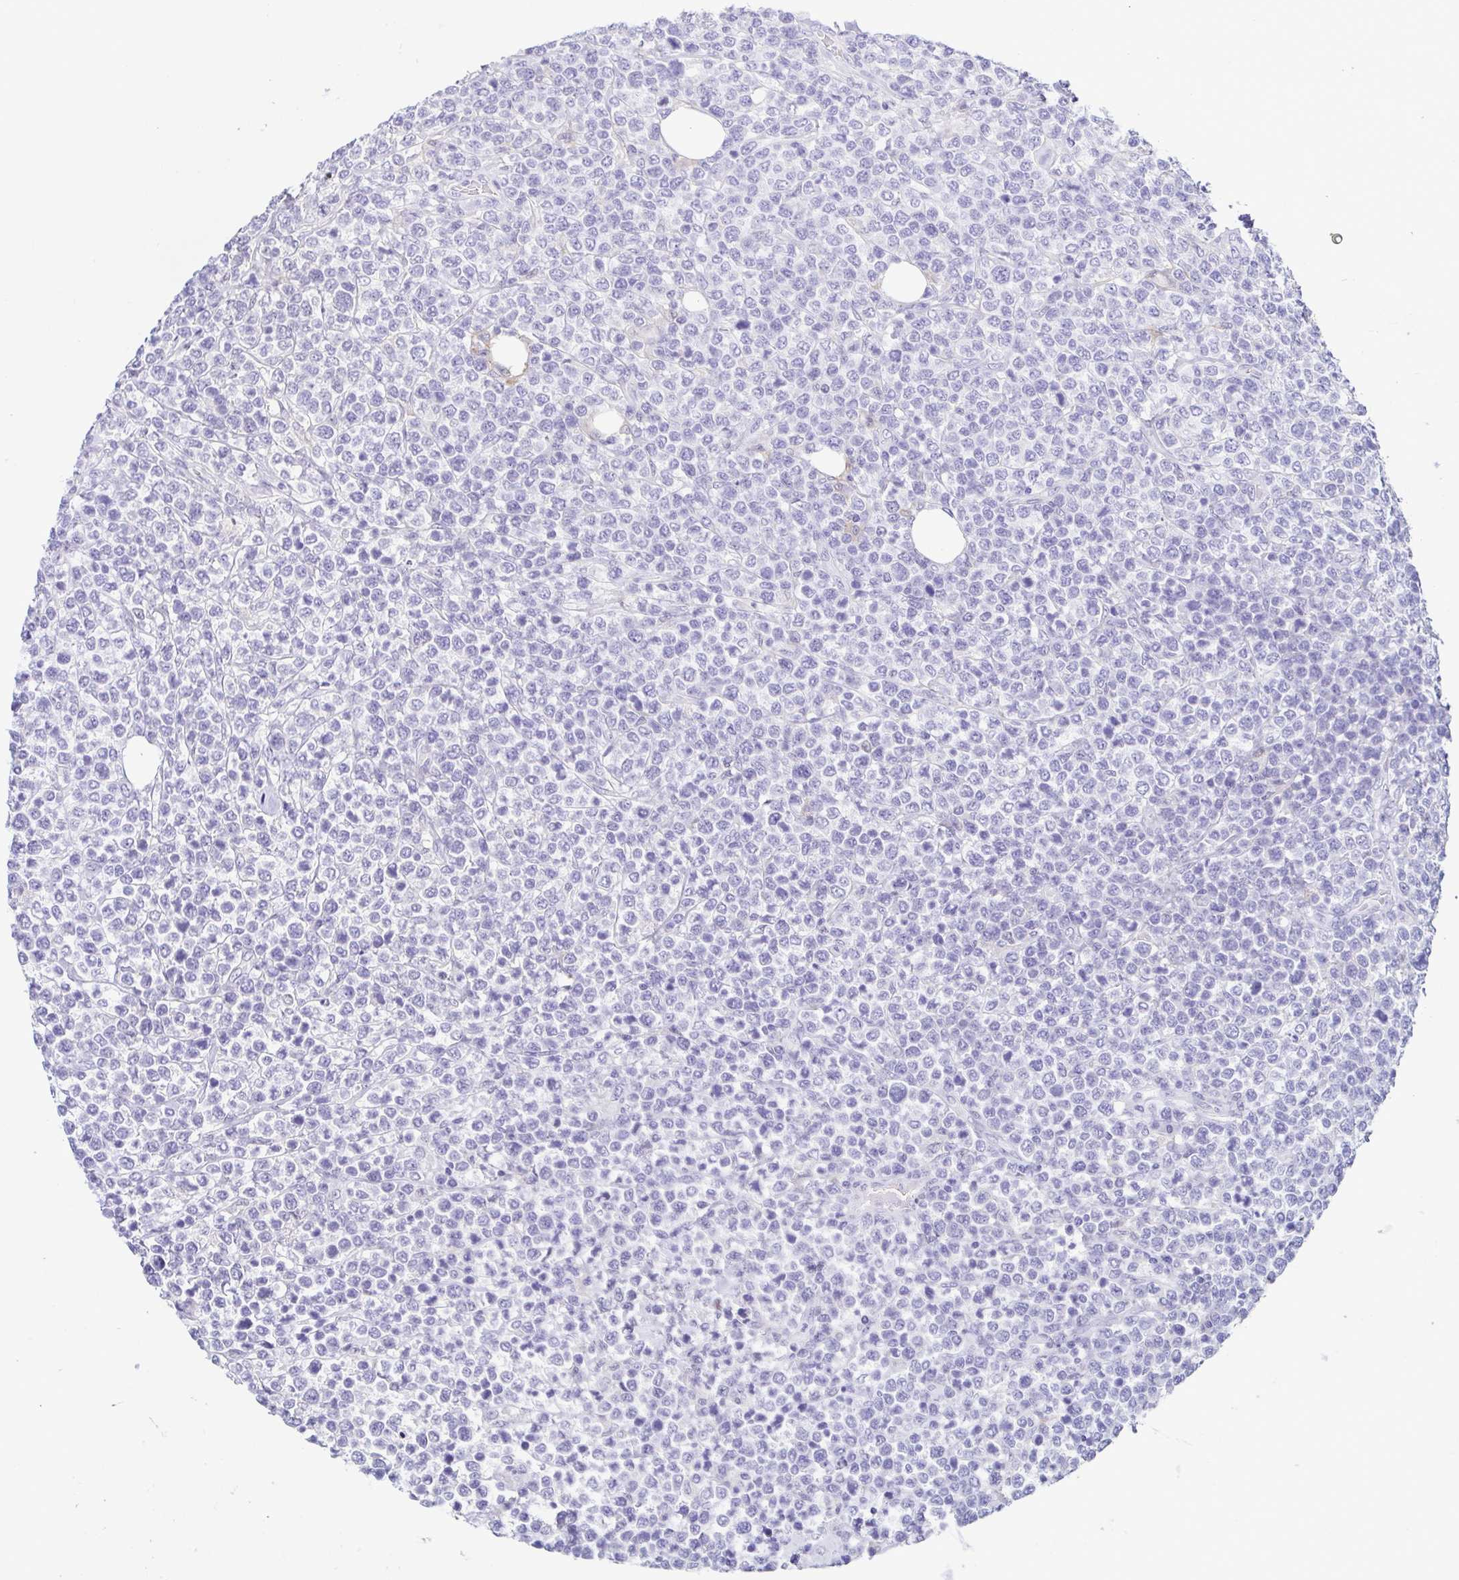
{"staining": {"intensity": "negative", "quantity": "none", "location": "none"}, "tissue": "lymphoma", "cell_type": "Tumor cells", "image_type": "cancer", "snomed": [{"axis": "morphology", "description": "Malignant lymphoma, non-Hodgkin's type, High grade"}, {"axis": "topography", "description": "Soft tissue"}], "caption": "Immunohistochemistry (IHC) of malignant lymphoma, non-Hodgkin's type (high-grade) shows no positivity in tumor cells.", "gene": "TERT", "patient": {"sex": "female", "age": 56}}